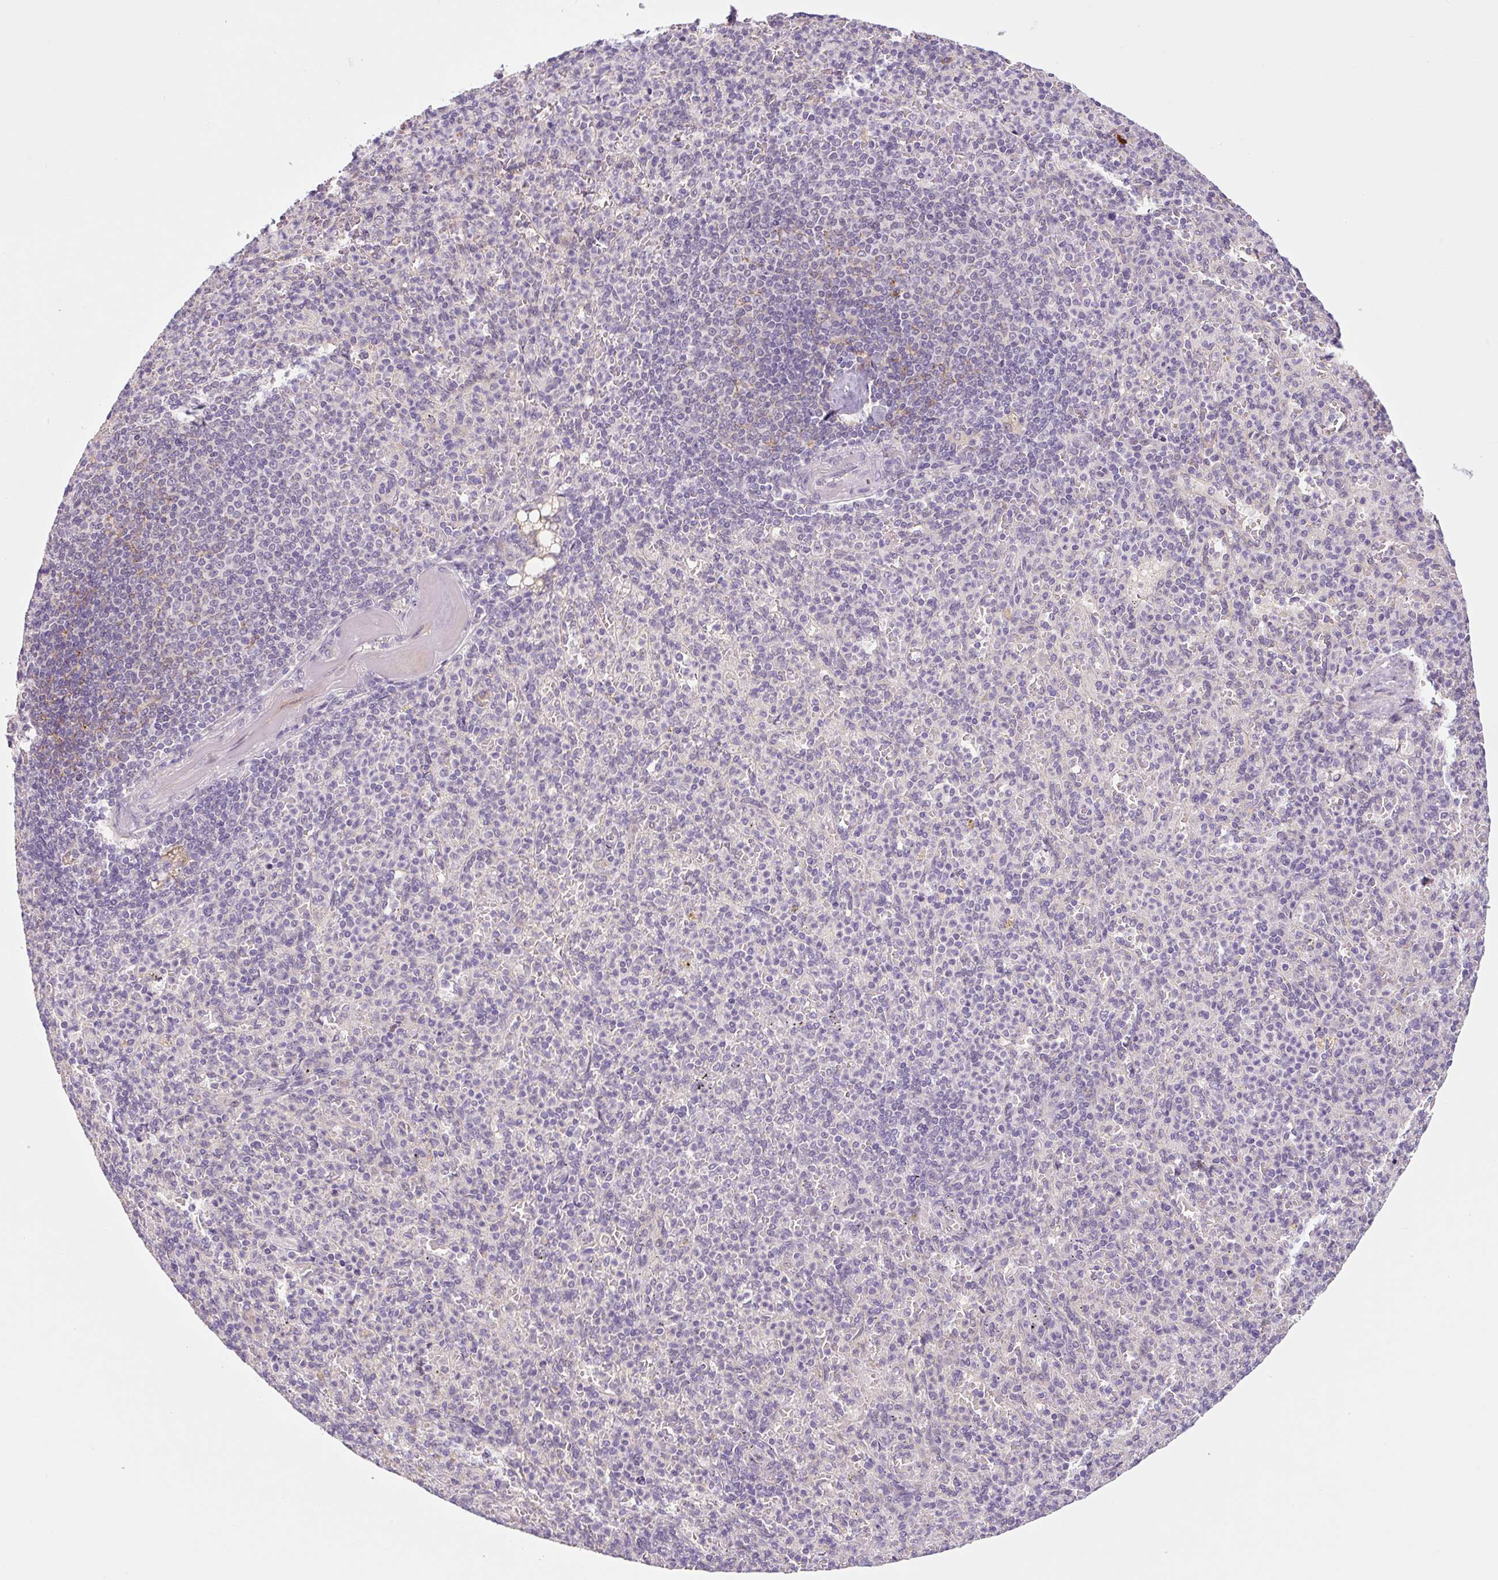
{"staining": {"intensity": "negative", "quantity": "none", "location": "none"}, "tissue": "spleen", "cell_type": "Cells in red pulp", "image_type": "normal", "snomed": [{"axis": "morphology", "description": "Normal tissue, NOS"}, {"axis": "topography", "description": "Spleen"}], "caption": "Cells in red pulp show no significant protein staining in normal spleen.", "gene": "PRKAA2", "patient": {"sex": "female", "age": 74}}